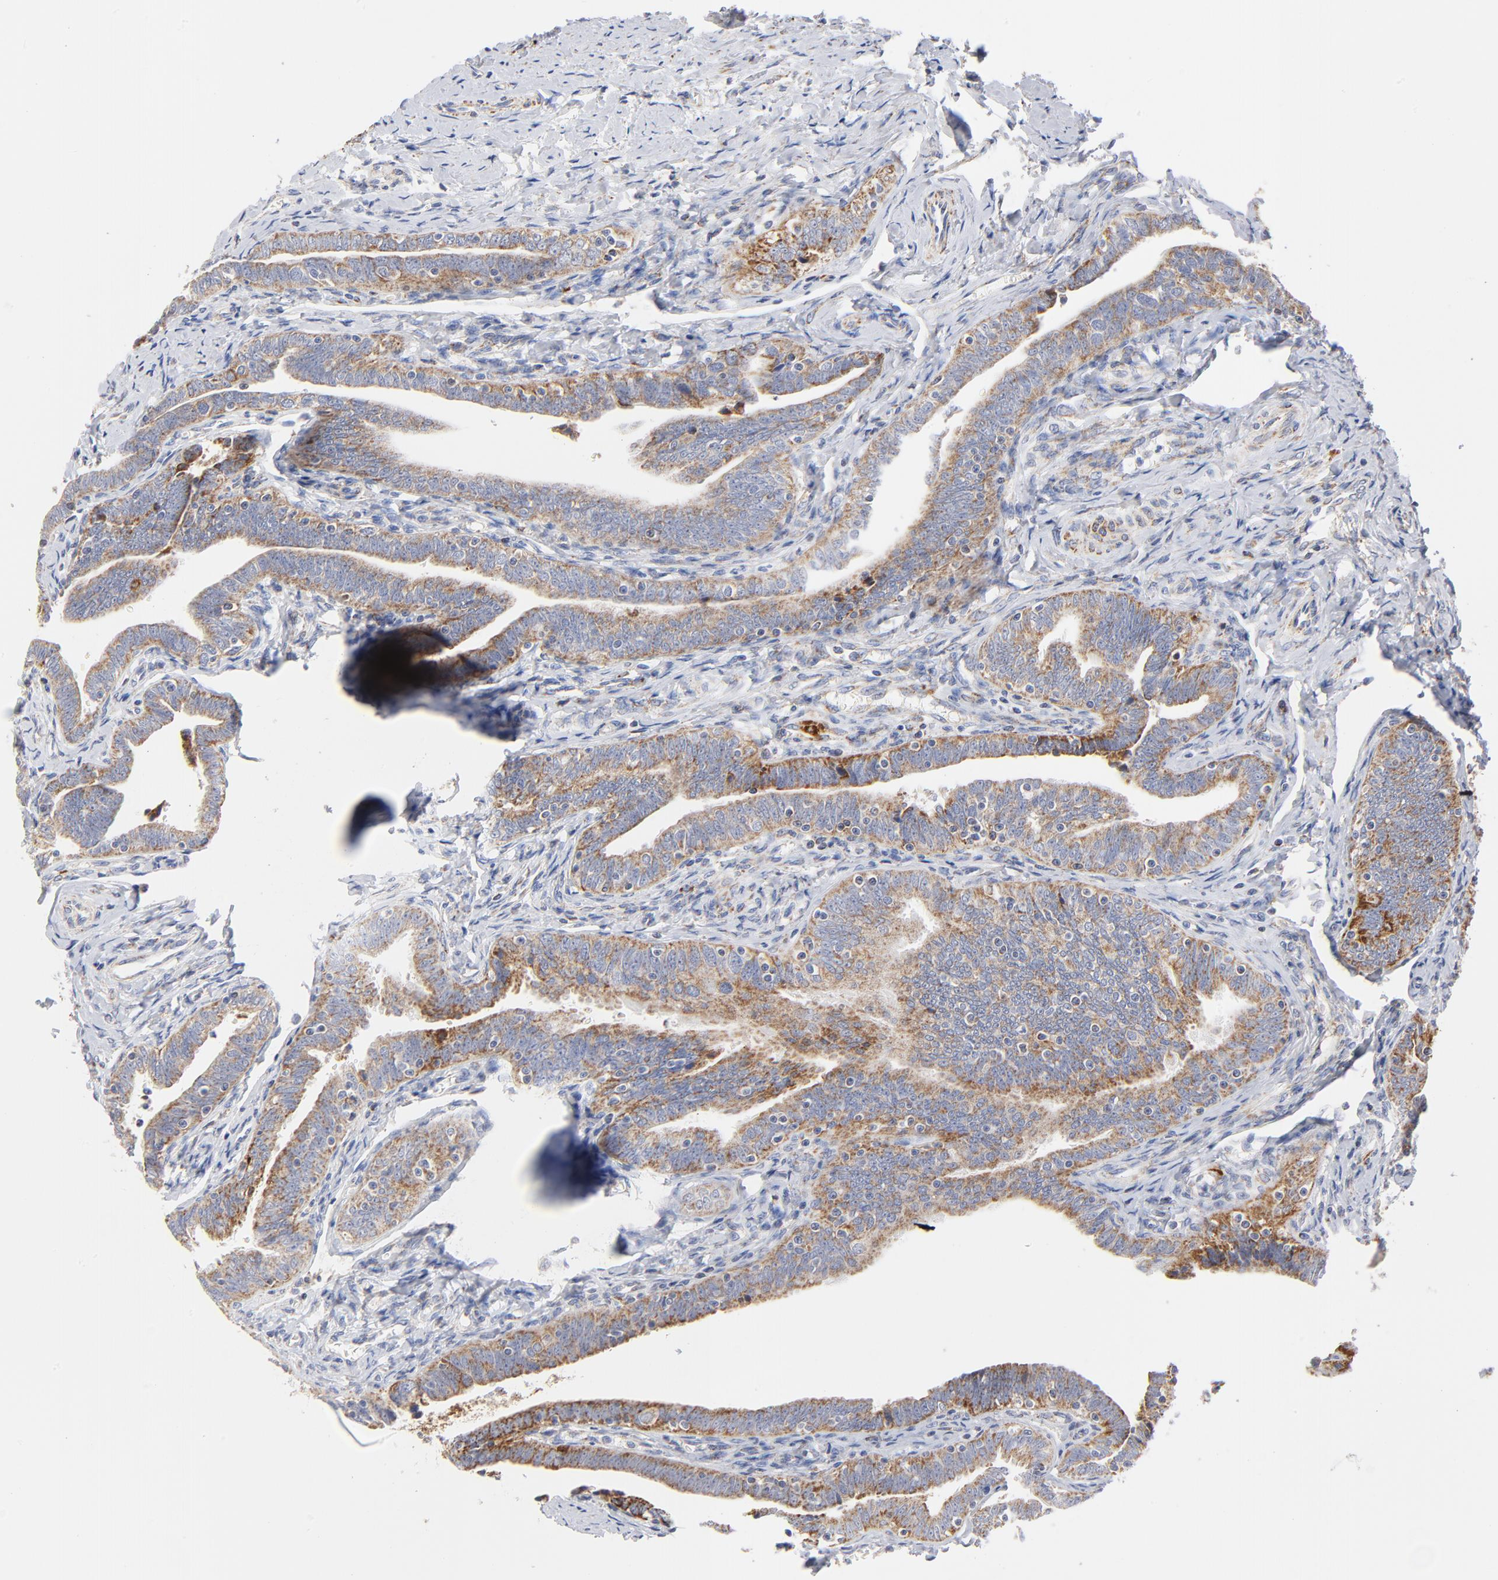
{"staining": {"intensity": "strong", "quantity": ">75%", "location": "cytoplasmic/membranous"}, "tissue": "fallopian tube", "cell_type": "Glandular cells", "image_type": "normal", "snomed": [{"axis": "morphology", "description": "Normal tissue, NOS"}, {"axis": "topography", "description": "Fallopian tube"}, {"axis": "topography", "description": "Ovary"}], "caption": "Protein expression analysis of benign fallopian tube exhibits strong cytoplasmic/membranous expression in about >75% of glandular cells.", "gene": "DIABLO", "patient": {"sex": "female", "age": 69}}